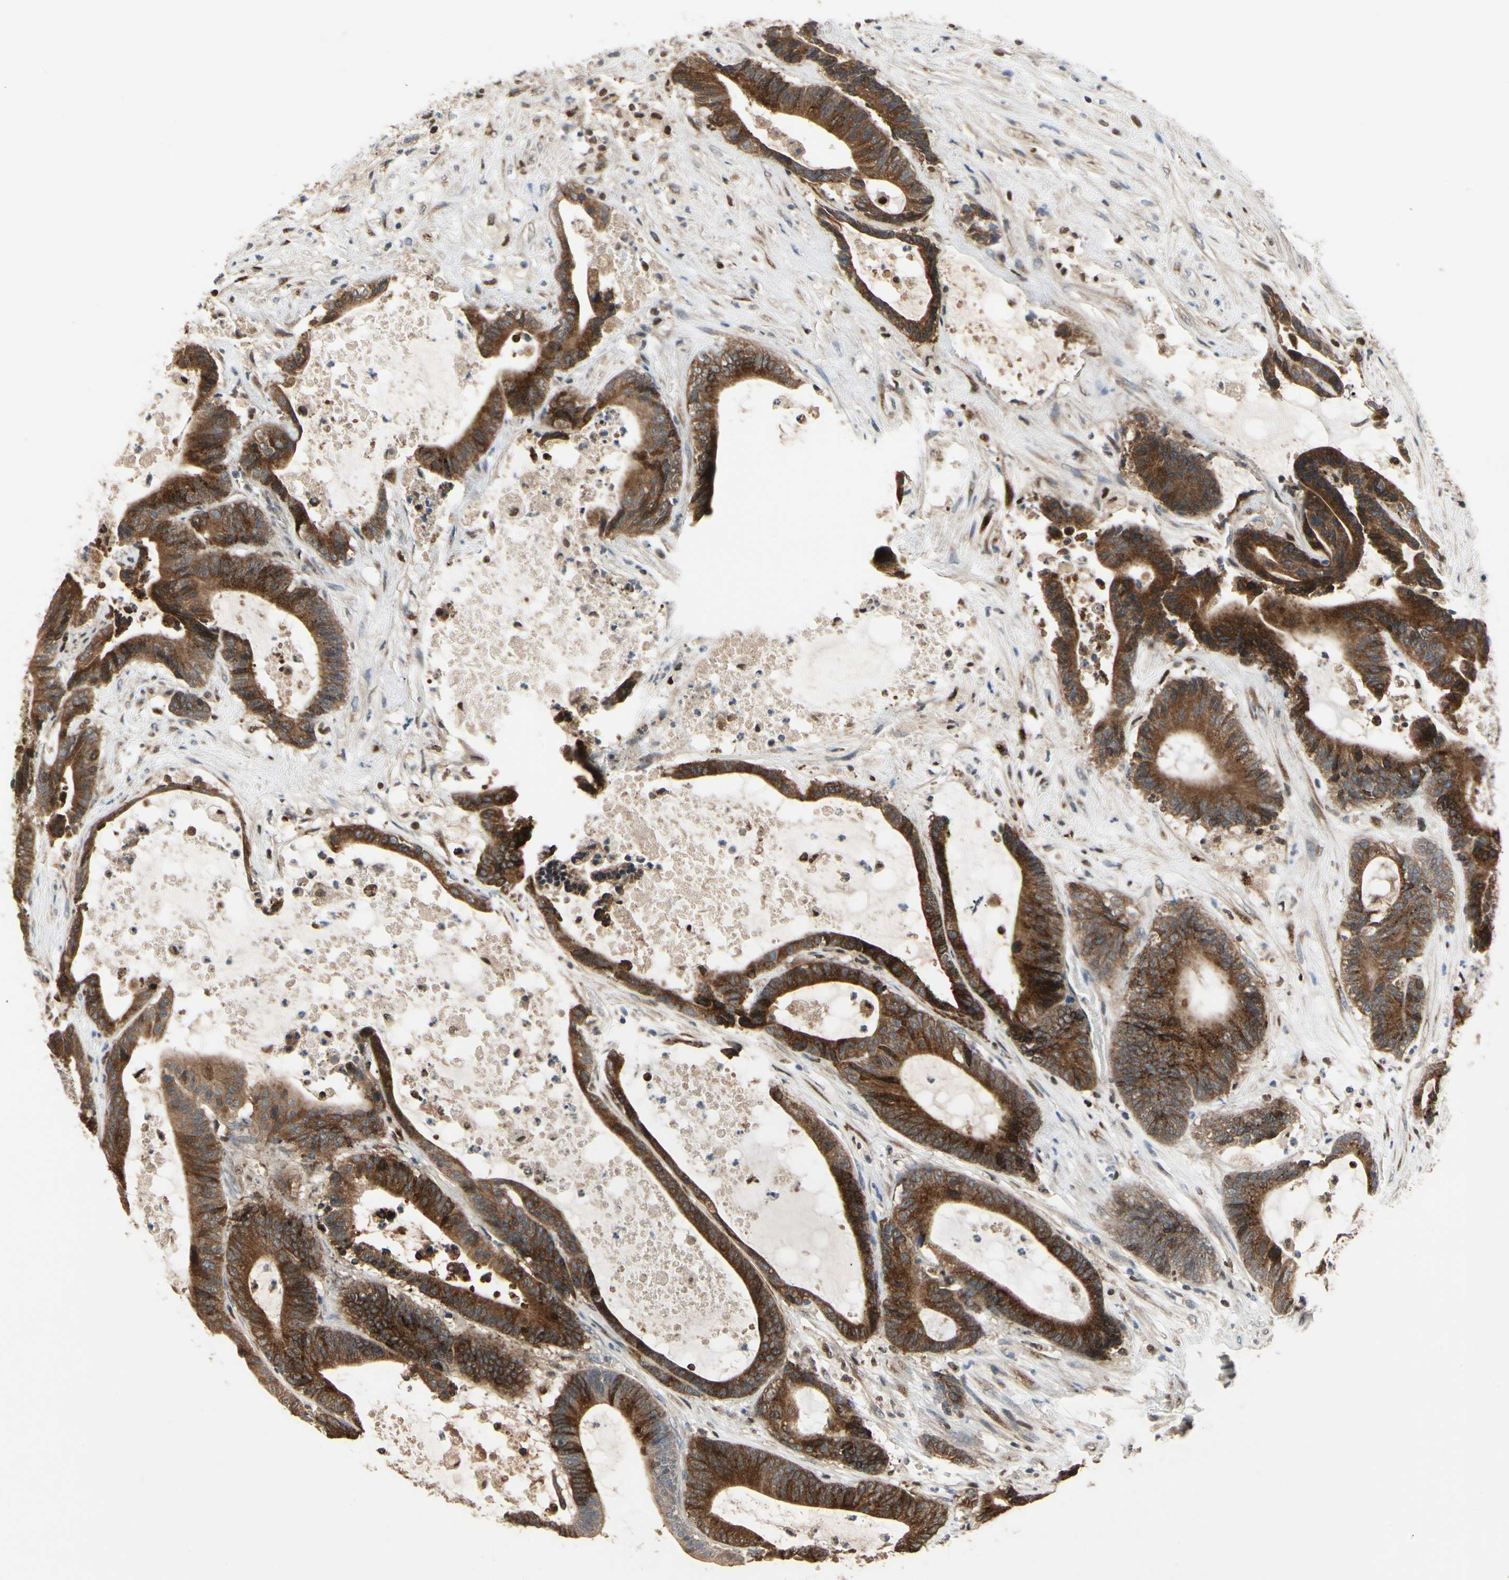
{"staining": {"intensity": "strong", "quantity": ">75%", "location": "cytoplasmic/membranous"}, "tissue": "colorectal cancer", "cell_type": "Tumor cells", "image_type": "cancer", "snomed": [{"axis": "morphology", "description": "Adenocarcinoma, NOS"}, {"axis": "topography", "description": "Colon"}], "caption": "Strong cytoplasmic/membranous positivity is seen in about >75% of tumor cells in adenocarcinoma (colorectal). (Stains: DAB (3,3'-diaminobenzidine) in brown, nuclei in blue, Microscopy: brightfield microscopy at high magnification).", "gene": "CGREF1", "patient": {"sex": "female", "age": 84}}